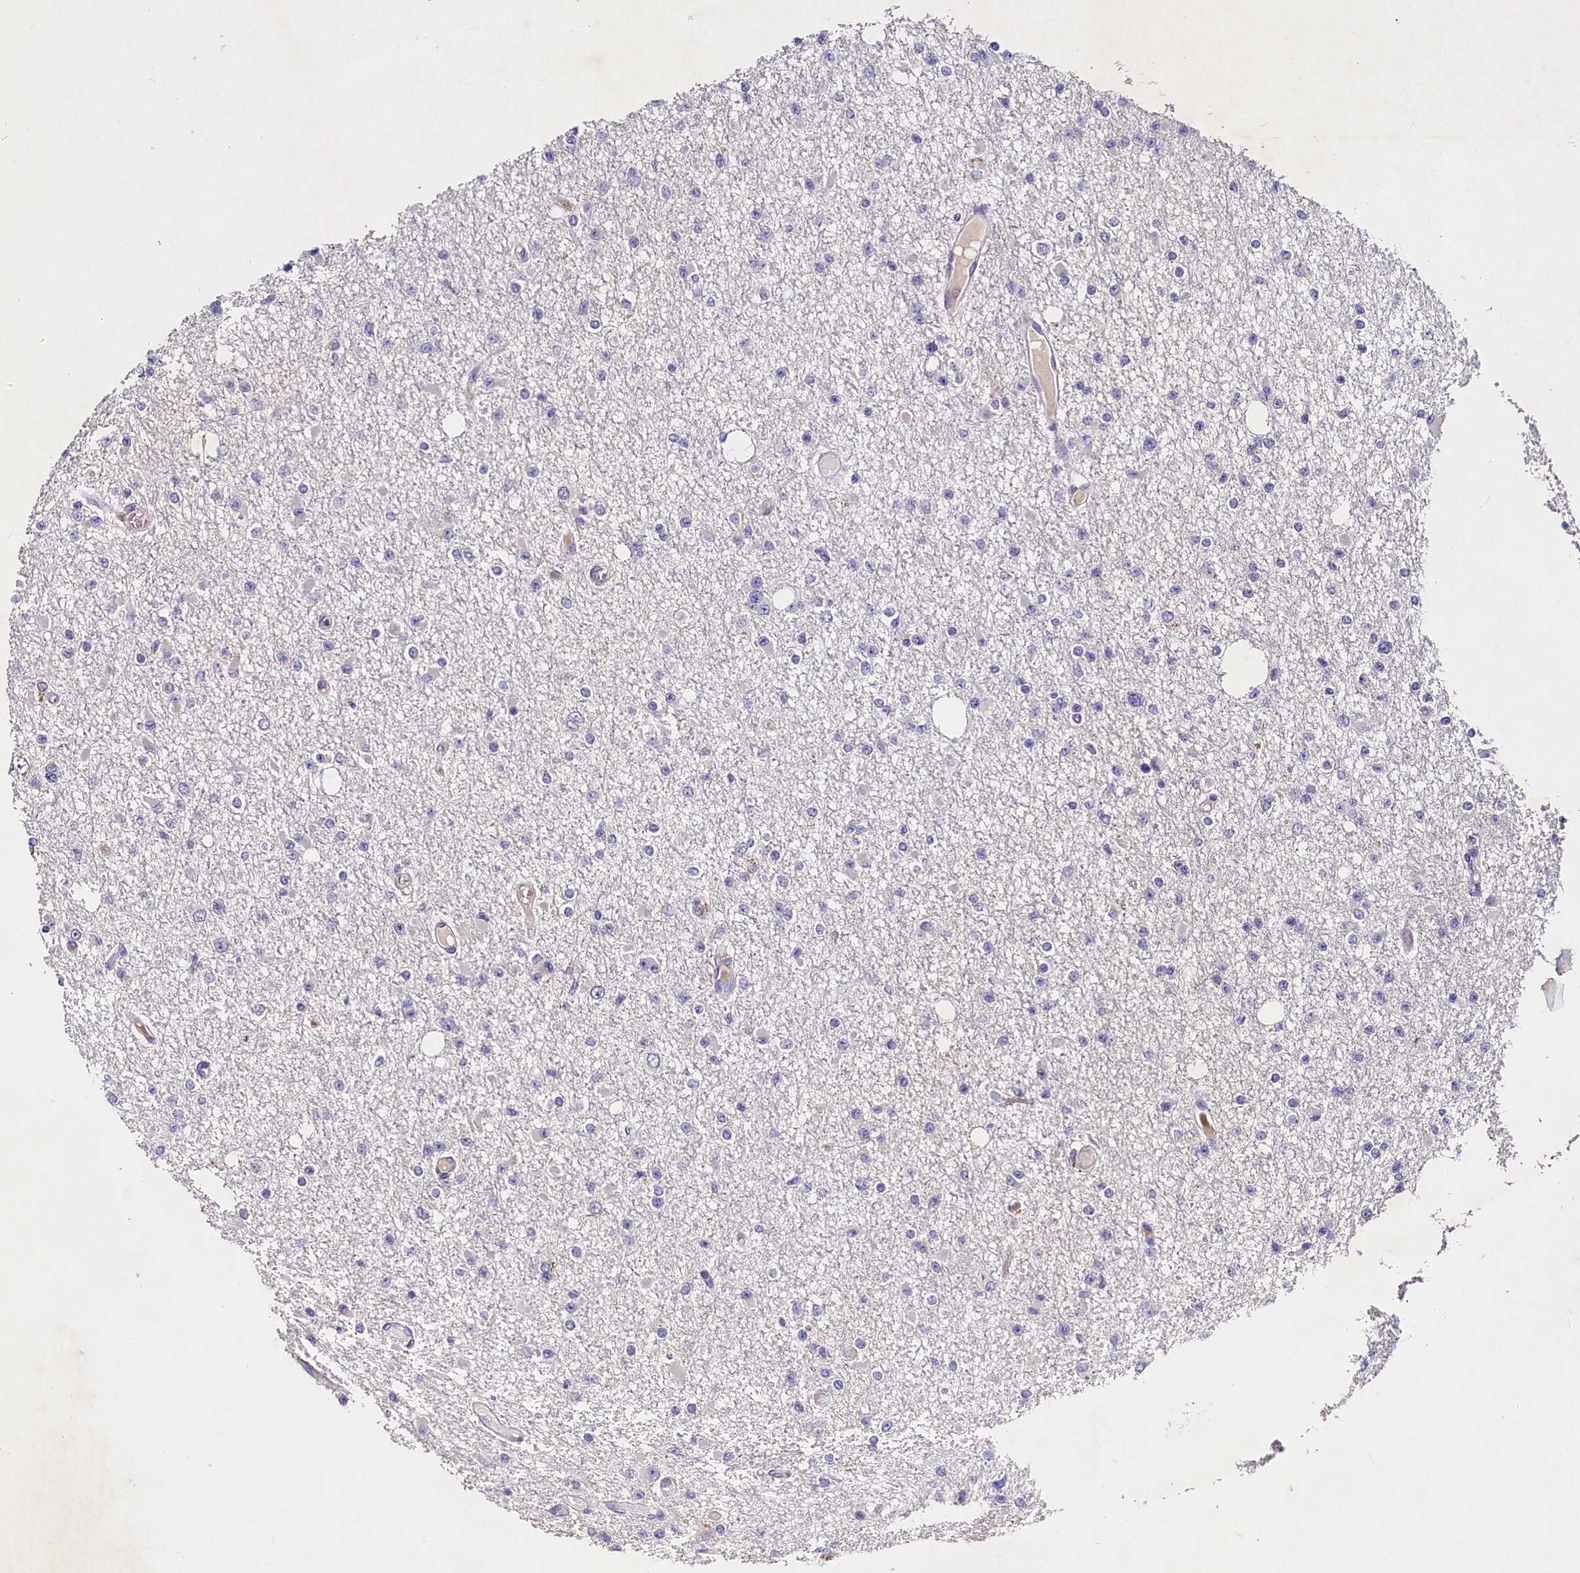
{"staining": {"intensity": "negative", "quantity": "none", "location": "none"}, "tissue": "glioma", "cell_type": "Tumor cells", "image_type": "cancer", "snomed": [{"axis": "morphology", "description": "Glioma, malignant, Low grade"}, {"axis": "topography", "description": "Brain"}], "caption": "Malignant low-grade glioma was stained to show a protein in brown. There is no significant expression in tumor cells.", "gene": "ST7L", "patient": {"sex": "female", "age": 22}}